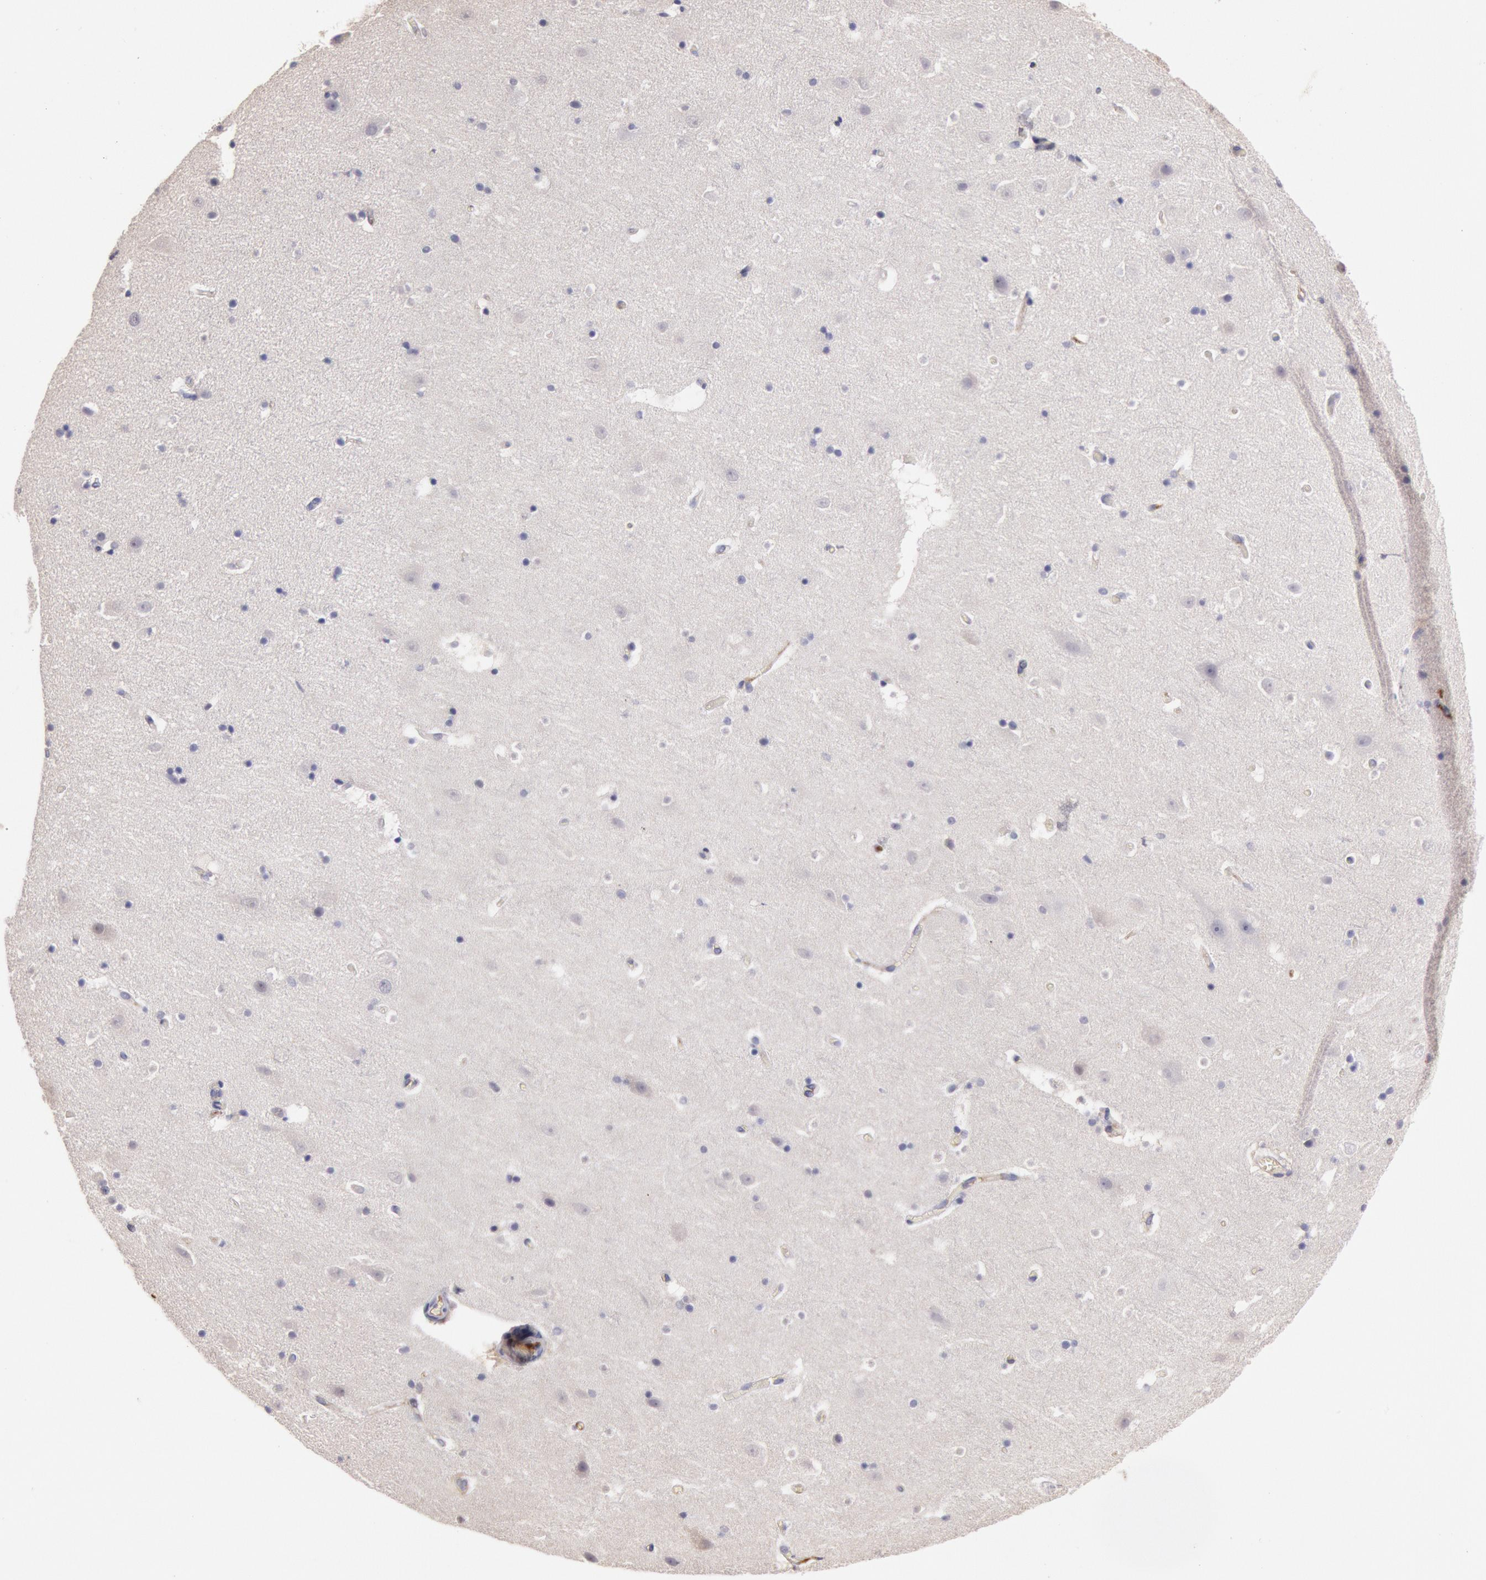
{"staining": {"intensity": "negative", "quantity": "none", "location": "none"}, "tissue": "hippocampus", "cell_type": "Glial cells", "image_type": "normal", "snomed": [{"axis": "morphology", "description": "Normal tissue, NOS"}, {"axis": "topography", "description": "Hippocampus"}], "caption": "The immunohistochemistry micrograph has no significant positivity in glial cells of hippocampus. Brightfield microscopy of immunohistochemistry (IHC) stained with DAB (brown) and hematoxylin (blue), captured at high magnification.", "gene": "C1R", "patient": {"sex": "male", "age": 45}}